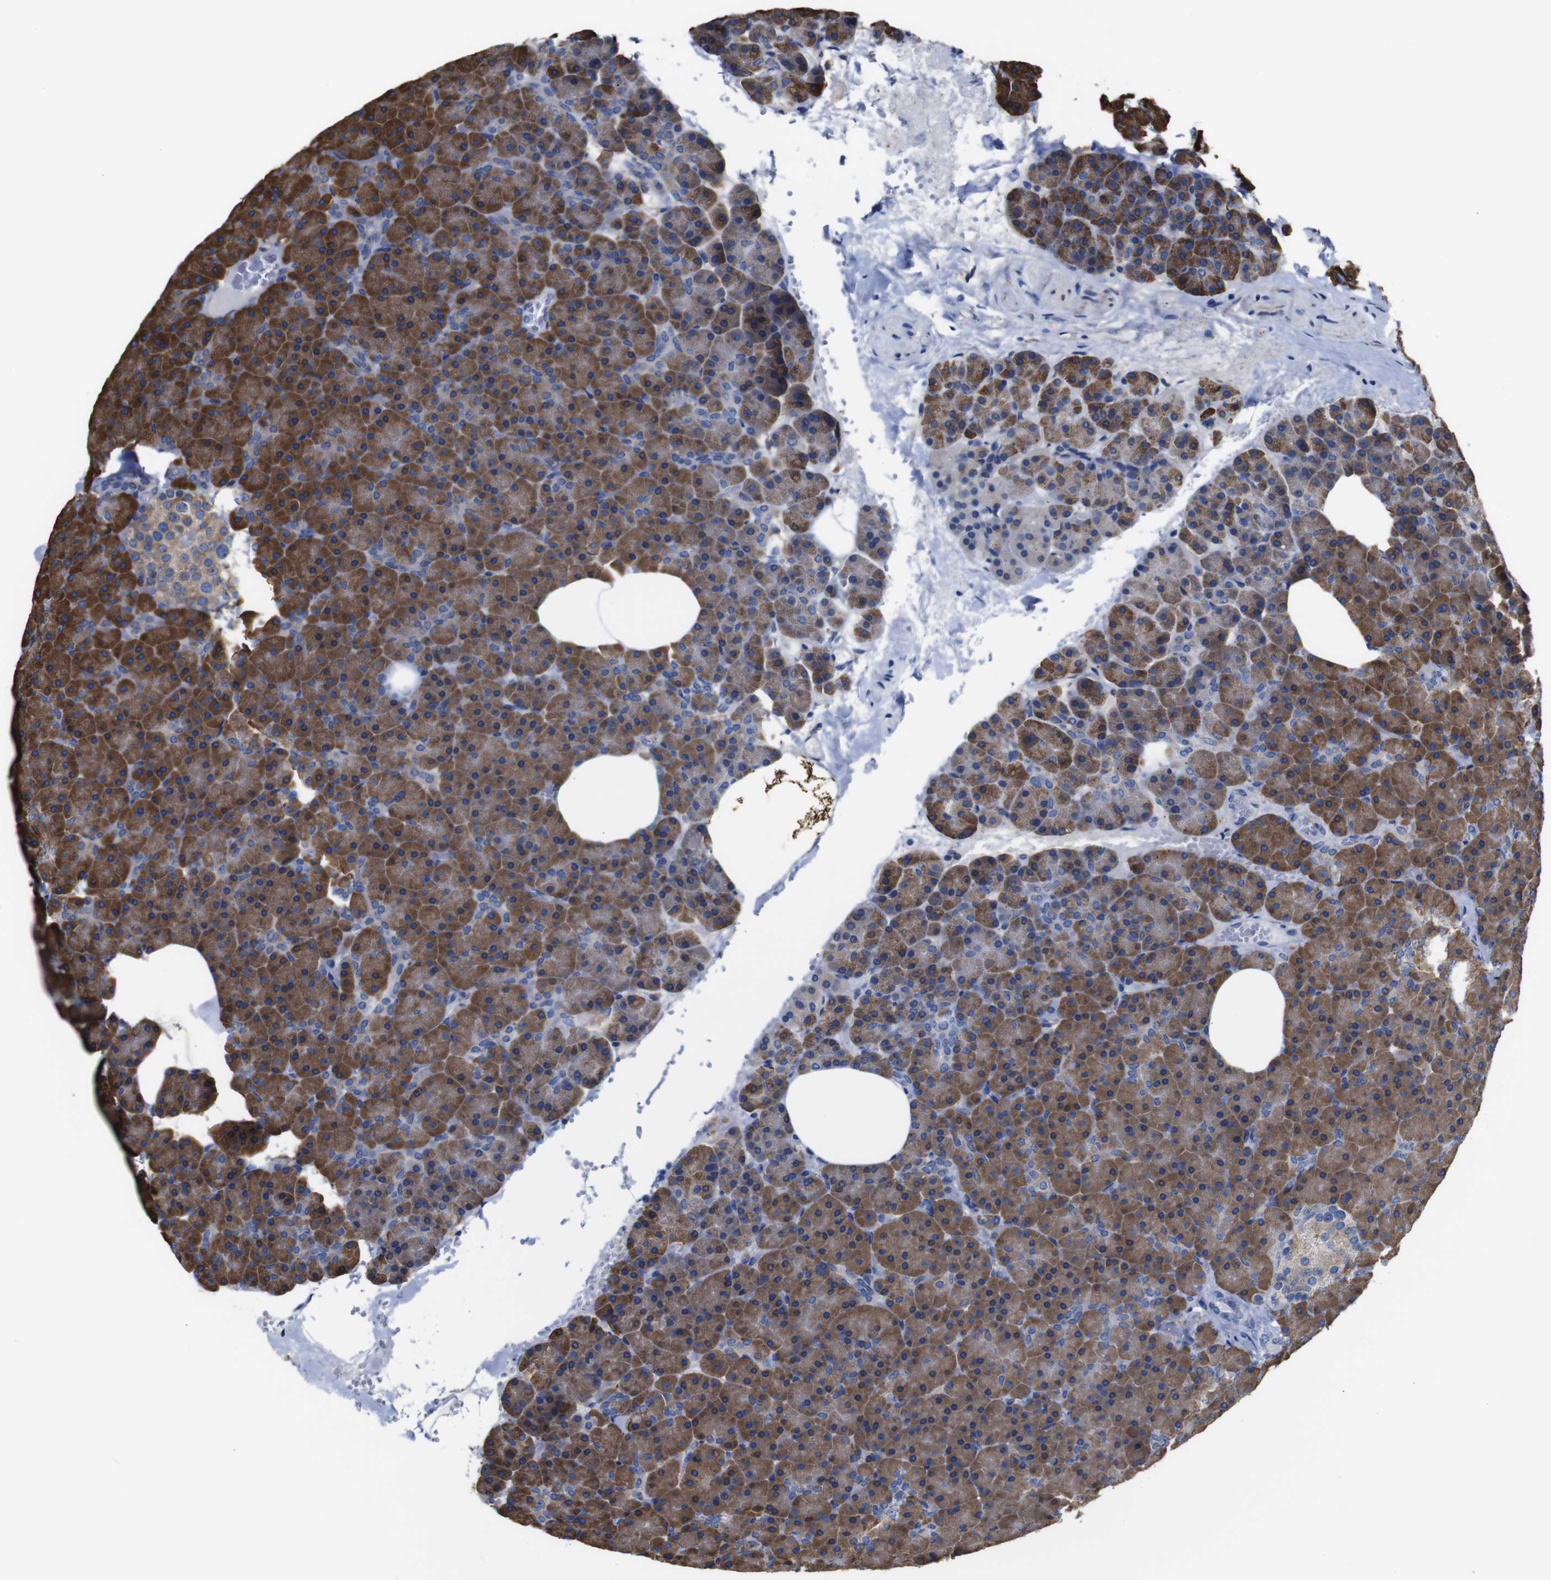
{"staining": {"intensity": "moderate", "quantity": ">75%", "location": "cytoplasmic/membranous"}, "tissue": "pancreas", "cell_type": "Exocrine glandular cells", "image_type": "normal", "snomed": [{"axis": "morphology", "description": "Normal tissue, NOS"}, {"axis": "topography", "description": "Pancreas"}], "caption": "The histopathology image displays a brown stain indicating the presence of a protein in the cytoplasmic/membranous of exocrine glandular cells in pancreas.", "gene": "PPIB", "patient": {"sex": "female", "age": 35}}